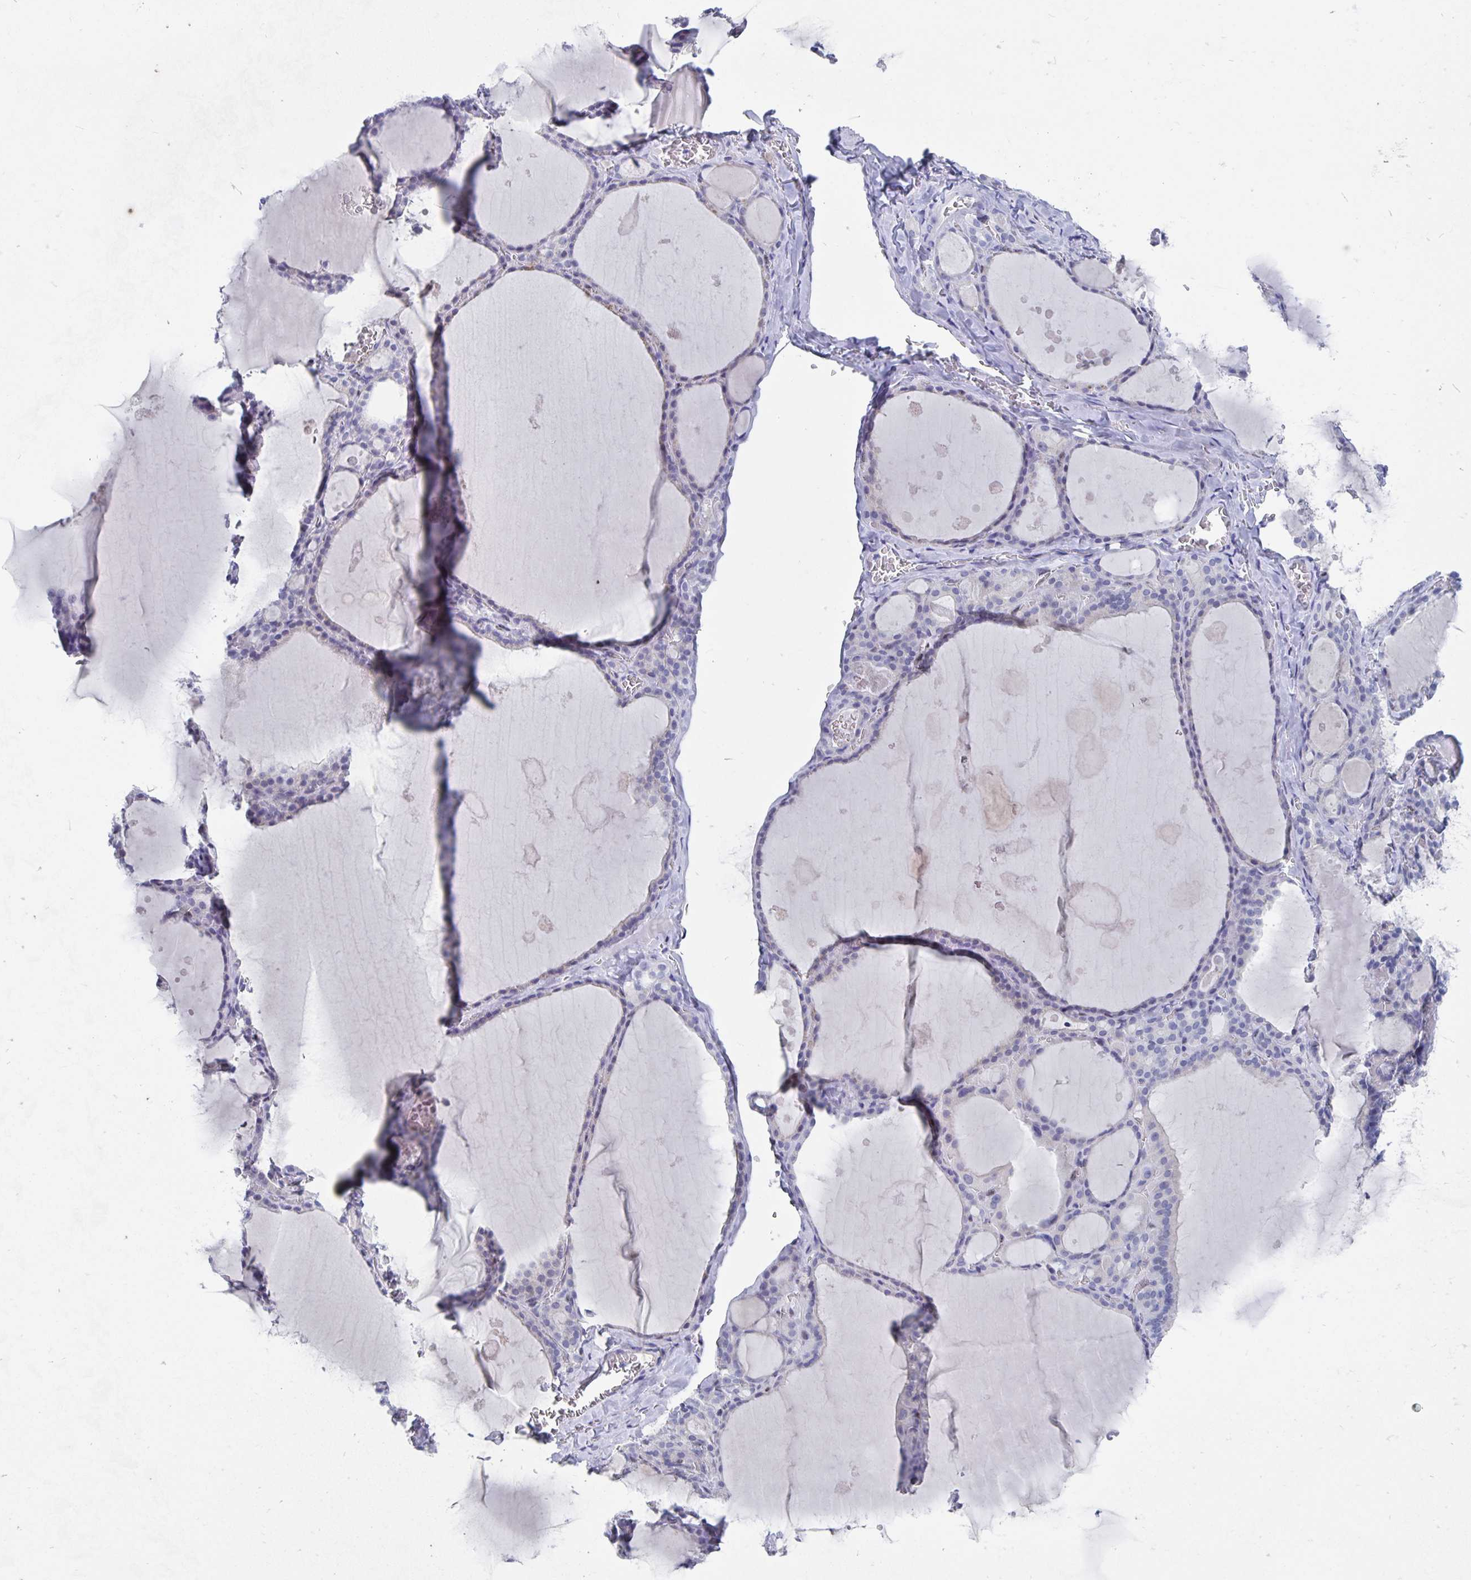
{"staining": {"intensity": "negative", "quantity": "none", "location": "none"}, "tissue": "thyroid gland", "cell_type": "Glandular cells", "image_type": "normal", "snomed": [{"axis": "morphology", "description": "Normal tissue, NOS"}, {"axis": "topography", "description": "Thyroid gland"}], "caption": "Immunohistochemistry (IHC) photomicrograph of benign thyroid gland: thyroid gland stained with DAB (3,3'-diaminobenzidine) exhibits no significant protein staining in glandular cells. Nuclei are stained in blue.", "gene": "SMOC1", "patient": {"sex": "male", "age": 56}}